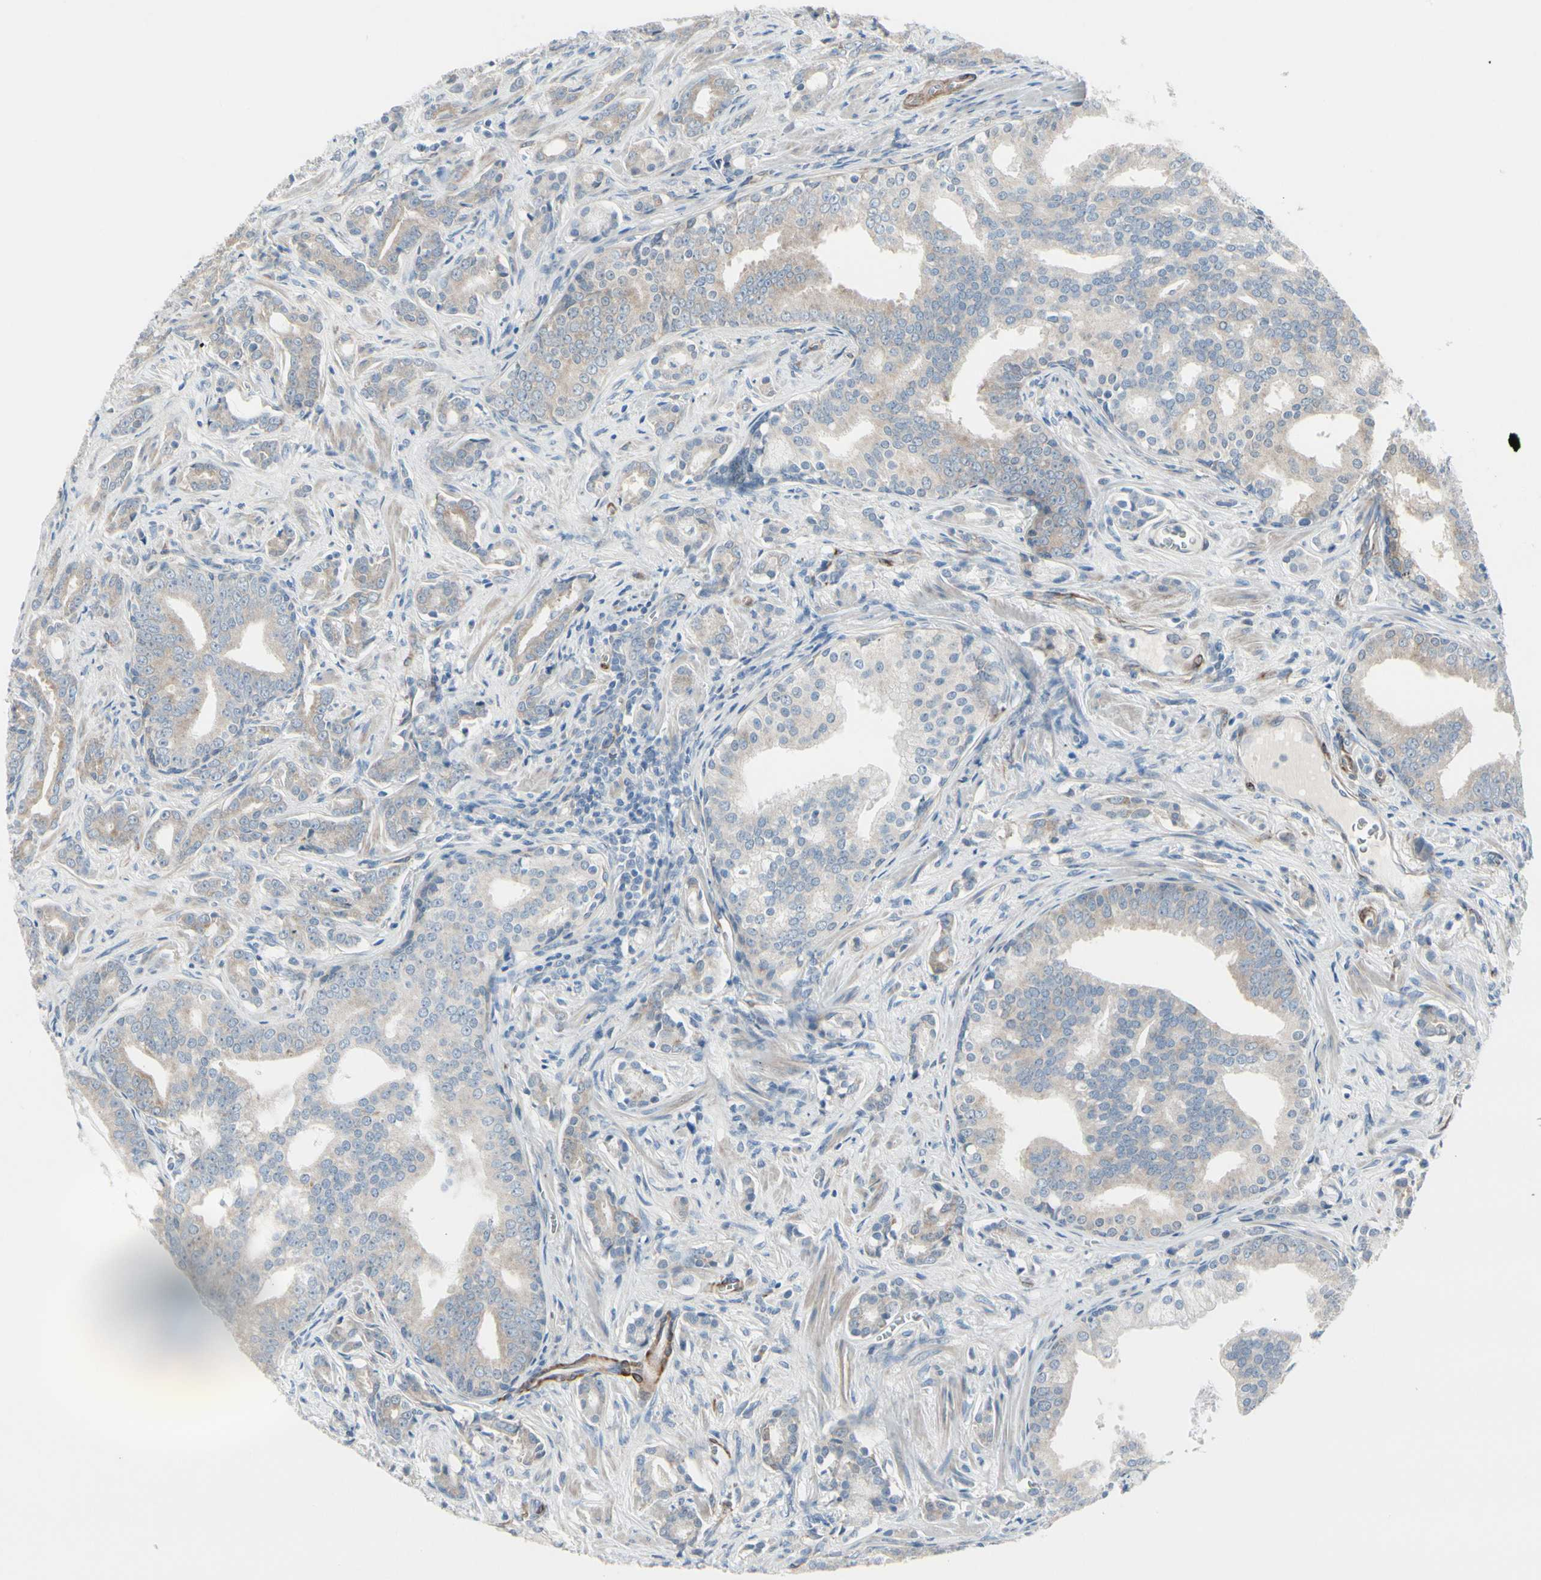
{"staining": {"intensity": "weak", "quantity": ">75%", "location": "cytoplasmic/membranous"}, "tissue": "prostate cancer", "cell_type": "Tumor cells", "image_type": "cancer", "snomed": [{"axis": "morphology", "description": "Adenocarcinoma, Low grade"}, {"axis": "topography", "description": "Prostate"}], "caption": "Weak cytoplasmic/membranous protein staining is identified in approximately >75% of tumor cells in prostate cancer.", "gene": "MAP2", "patient": {"sex": "male", "age": 58}}